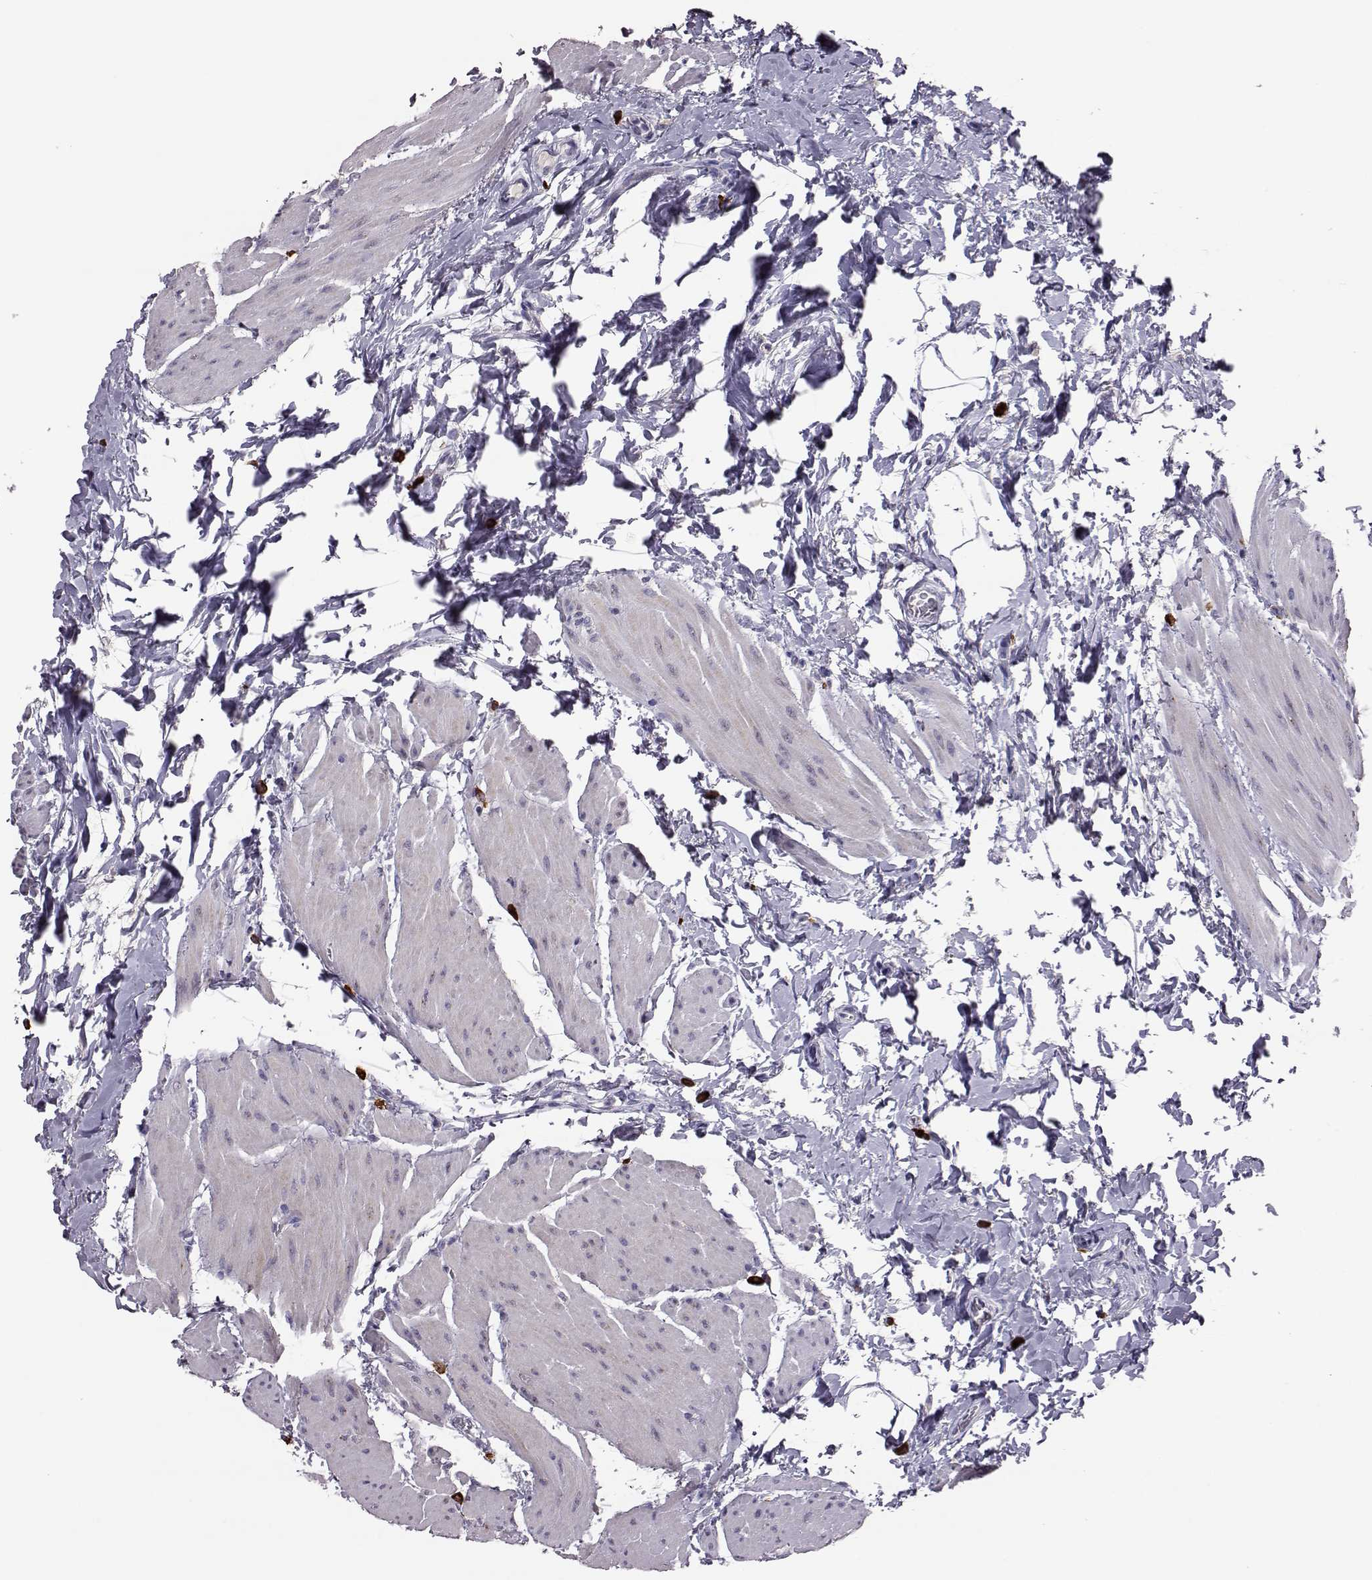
{"staining": {"intensity": "negative", "quantity": "none", "location": "none"}, "tissue": "urinary bladder", "cell_type": "Urothelial cells", "image_type": "normal", "snomed": [{"axis": "morphology", "description": "Normal tissue, NOS"}, {"axis": "topography", "description": "Urinary bladder"}], "caption": "Immunohistochemistry image of benign urinary bladder: human urinary bladder stained with DAB reveals no significant protein positivity in urothelial cells. Brightfield microscopy of IHC stained with DAB (3,3'-diaminobenzidine) (brown) and hematoxylin (blue), captured at high magnification.", "gene": "ADGRG5", "patient": {"sex": "male", "age": 69}}